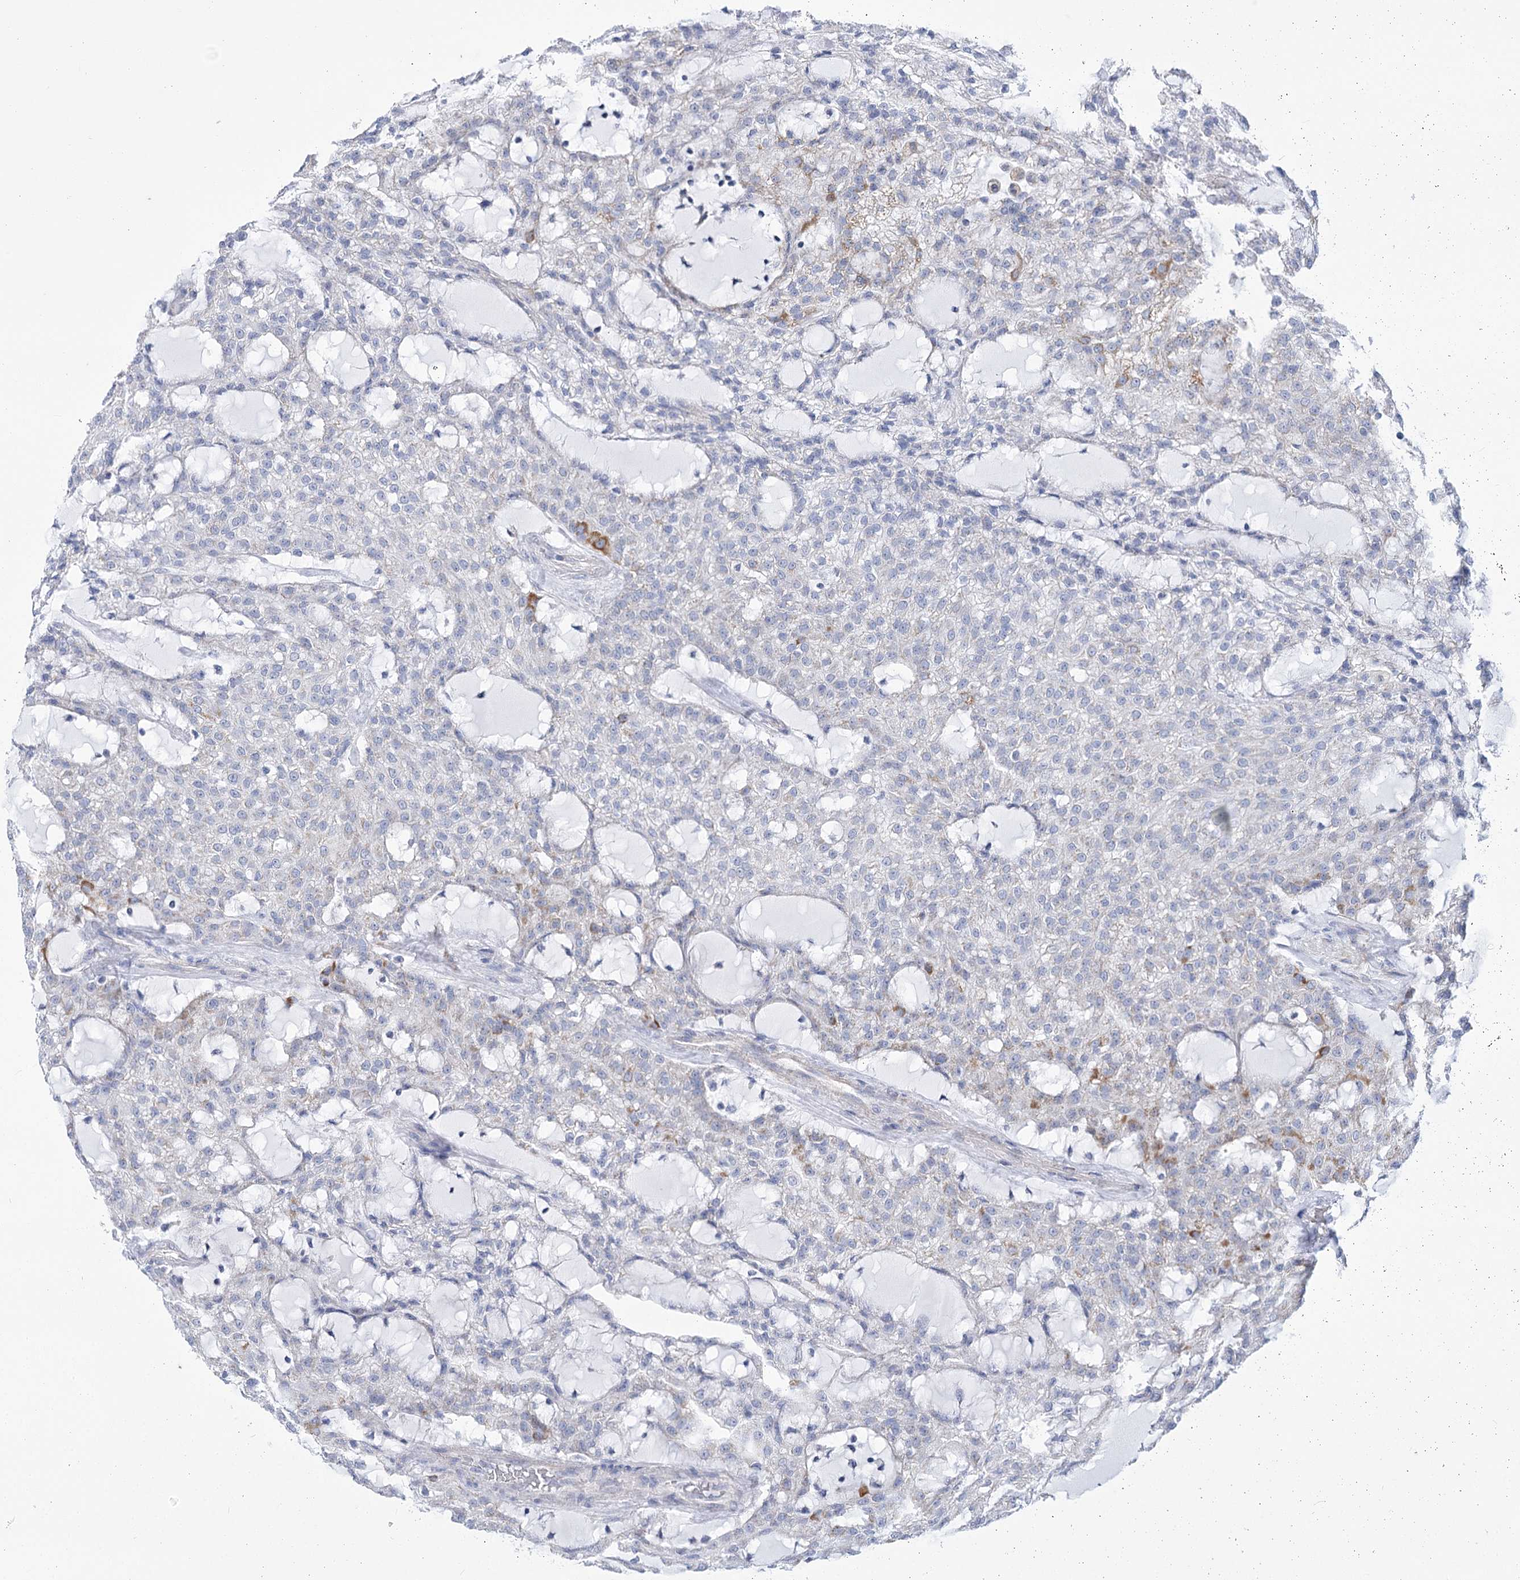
{"staining": {"intensity": "moderate", "quantity": "<25%", "location": "cytoplasmic/membranous"}, "tissue": "renal cancer", "cell_type": "Tumor cells", "image_type": "cancer", "snomed": [{"axis": "morphology", "description": "Adenocarcinoma, NOS"}, {"axis": "topography", "description": "Kidney"}], "caption": "Immunohistochemical staining of human renal adenocarcinoma displays low levels of moderate cytoplasmic/membranous positivity in about <25% of tumor cells. The staining was performed using DAB (3,3'-diaminobenzidine) to visualize the protein expression in brown, while the nuclei were stained in blue with hematoxylin (Magnification: 20x).", "gene": "PDHB", "patient": {"sex": "male", "age": 63}}